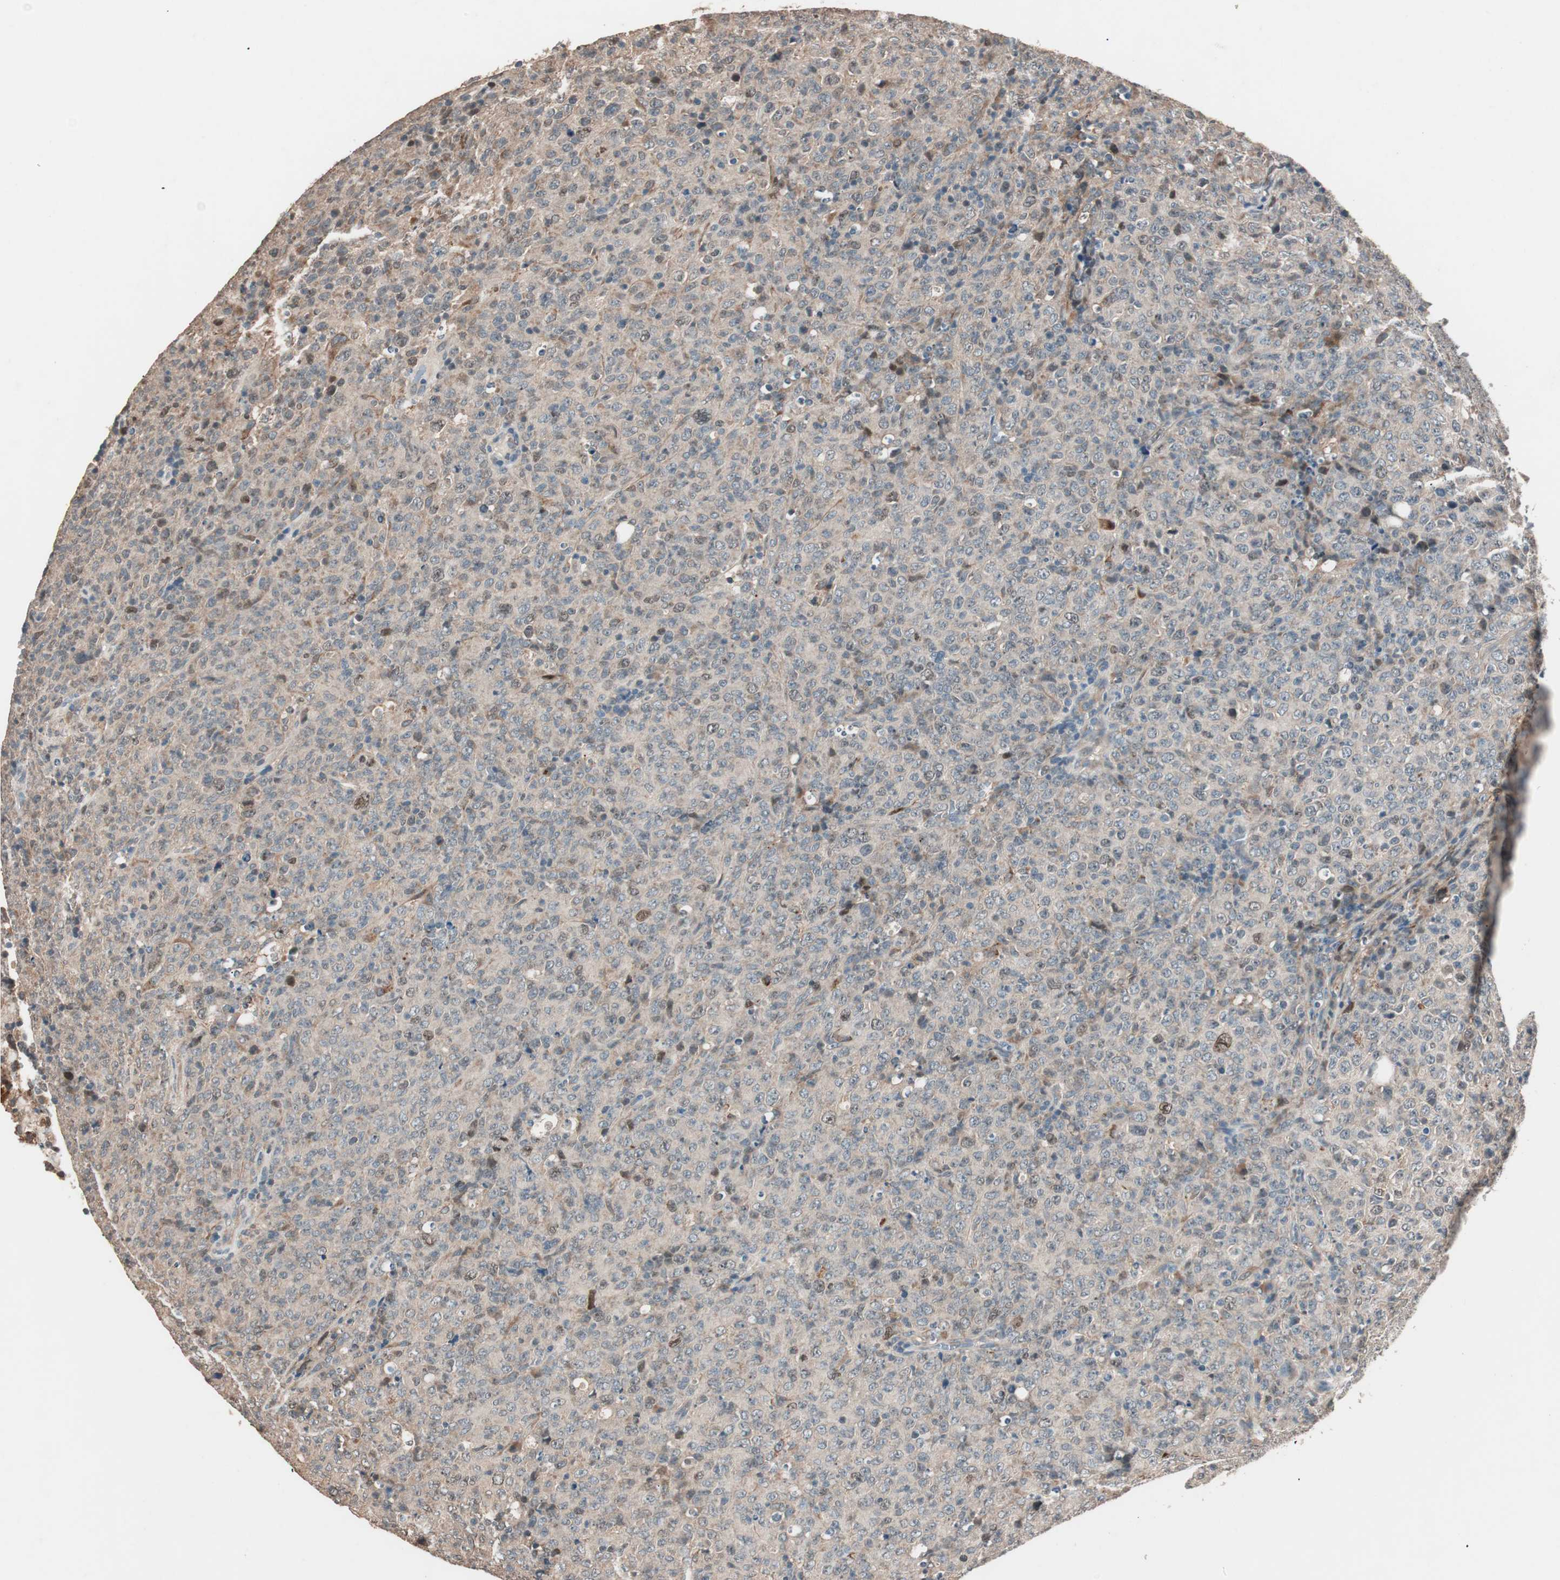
{"staining": {"intensity": "weak", "quantity": ">75%", "location": "cytoplasmic/membranous,nuclear"}, "tissue": "lymphoma", "cell_type": "Tumor cells", "image_type": "cancer", "snomed": [{"axis": "morphology", "description": "Malignant lymphoma, non-Hodgkin's type, High grade"}, {"axis": "topography", "description": "Tonsil"}], "caption": "Lymphoma stained with a brown dye displays weak cytoplasmic/membranous and nuclear positive positivity in approximately >75% of tumor cells.", "gene": "NFRKB", "patient": {"sex": "female", "age": 36}}